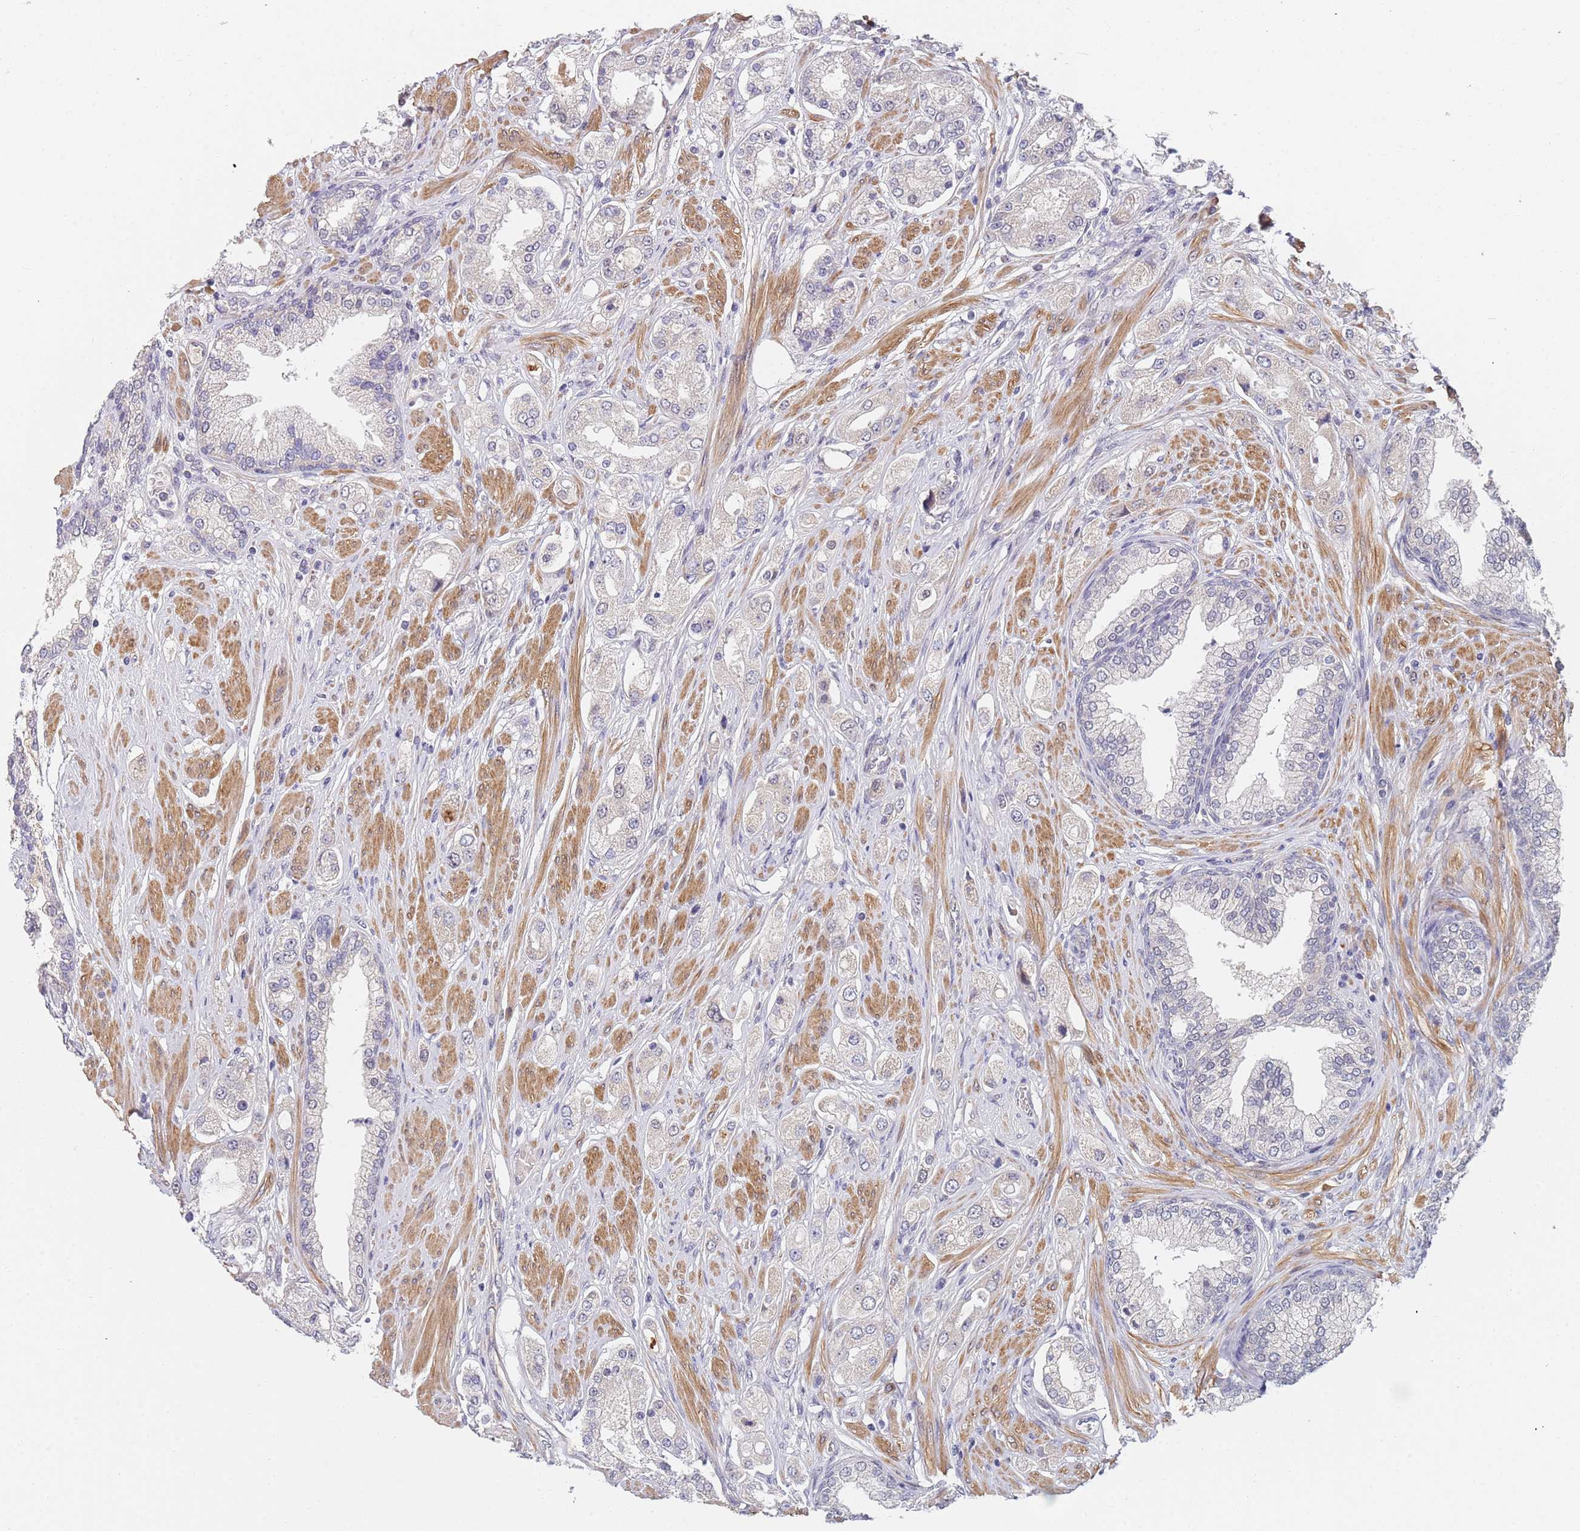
{"staining": {"intensity": "negative", "quantity": "none", "location": "none"}, "tissue": "prostate cancer", "cell_type": "Tumor cells", "image_type": "cancer", "snomed": [{"axis": "morphology", "description": "Adenocarcinoma, High grade"}, {"axis": "topography", "description": "Prostate"}], "caption": "Tumor cells are negative for protein expression in human prostate cancer (adenocarcinoma (high-grade)).", "gene": "B4GALT4", "patient": {"sex": "male", "age": 68}}